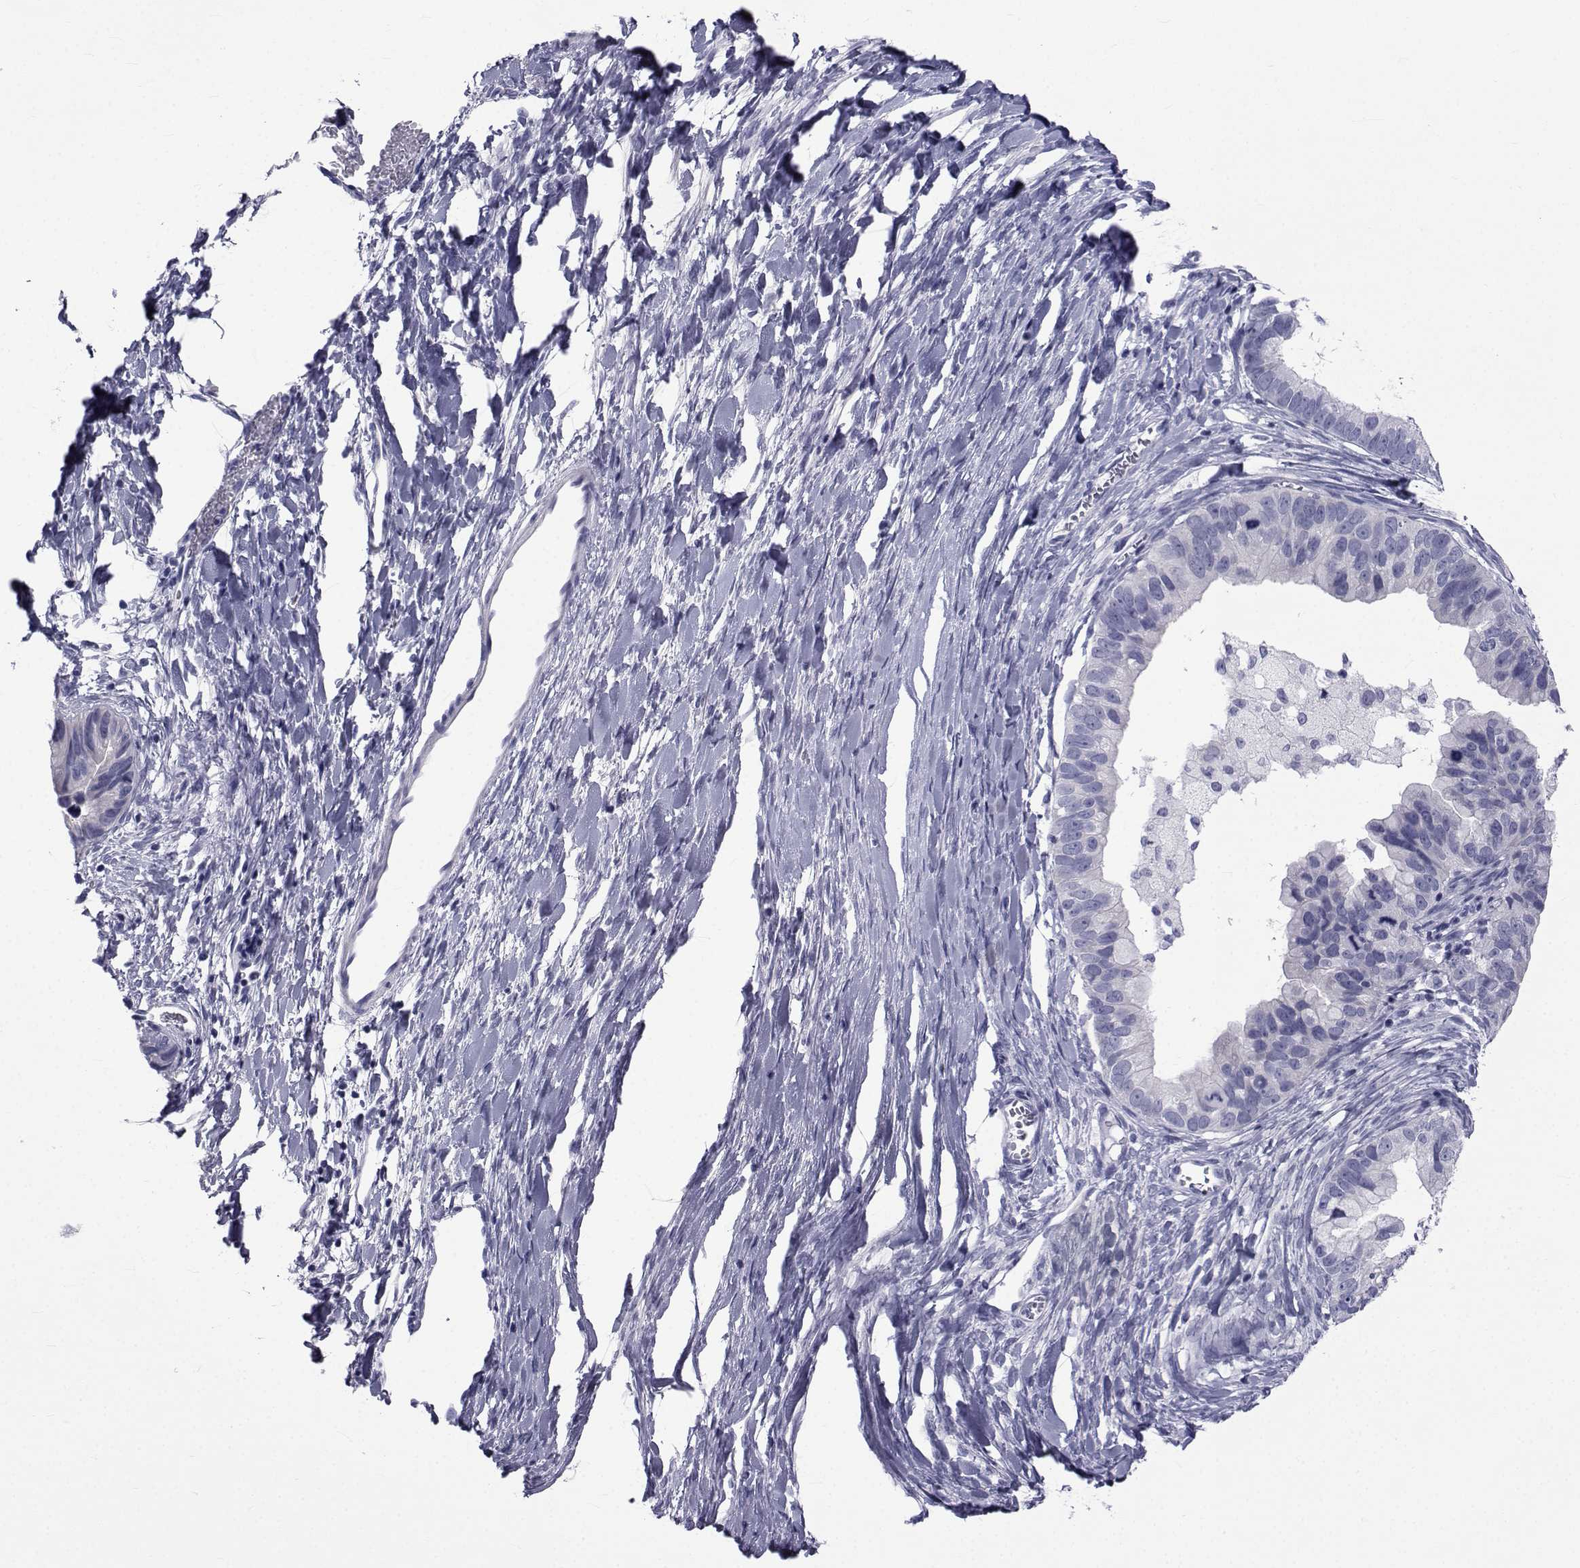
{"staining": {"intensity": "negative", "quantity": "none", "location": "none"}, "tissue": "ovarian cancer", "cell_type": "Tumor cells", "image_type": "cancer", "snomed": [{"axis": "morphology", "description": "Cystadenocarcinoma, mucinous, NOS"}, {"axis": "topography", "description": "Ovary"}], "caption": "Immunohistochemical staining of ovarian cancer displays no significant positivity in tumor cells. (Stains: DAB (3,3'-diaminobenzidine) immunohistochemistry (IHC) with hematoxylin counter stain, Microscopy: brightfield microscopy at high magnification).", "gene": "PDE6H", "patient": {"sex": "female", "age": 76}}